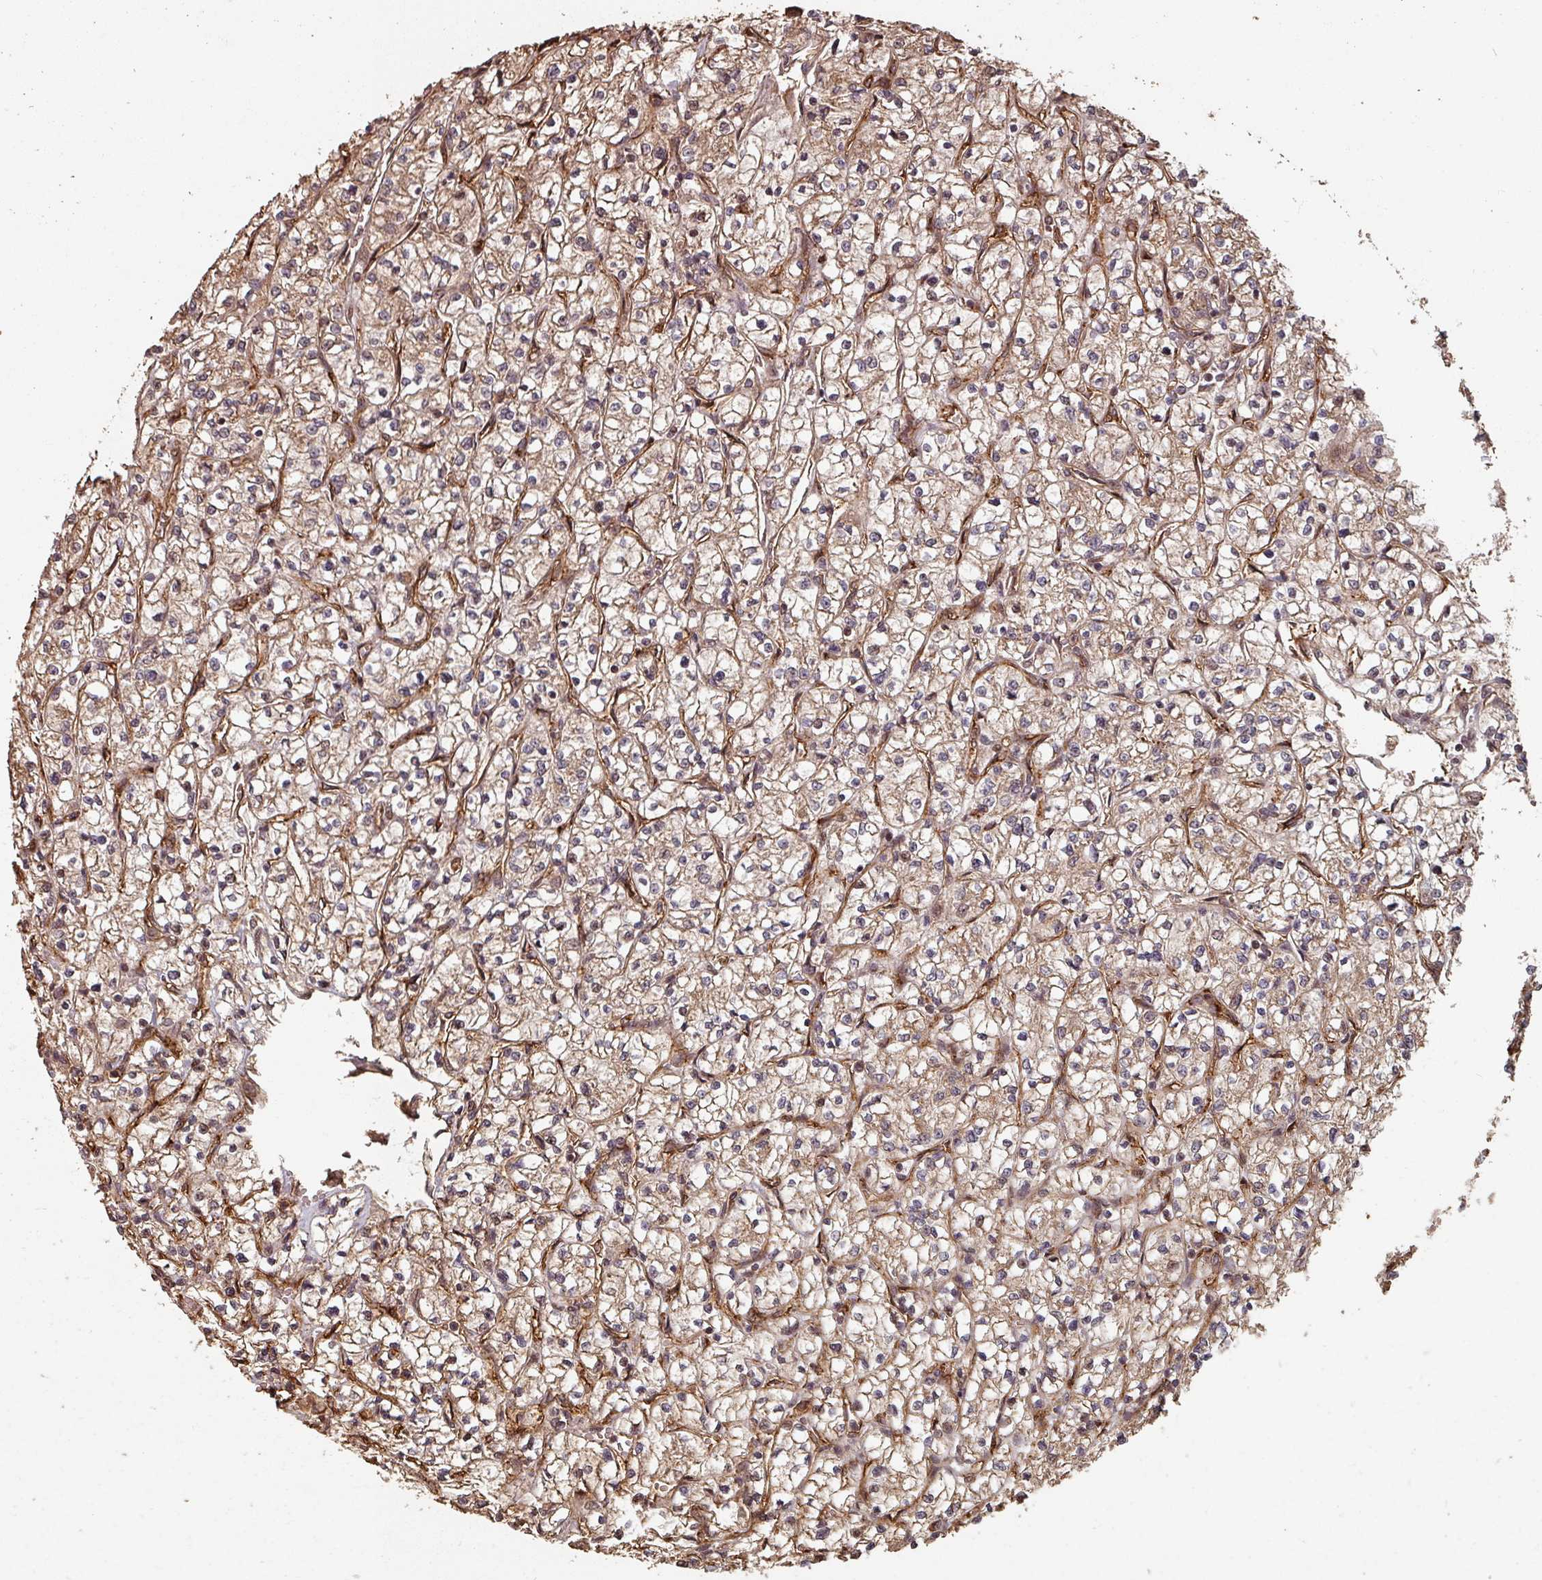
{"staining": {"intensity": "moderate", "quantity": ">75%", "location": "cytoplasmic/membranous"}, "tissue": "renal cancer", "cell_type": "Tumor cells", "image_type": "cancer", "snomed": [{"axis": "morphology", "description": "Adenocarcinoma, NOS"}, {"axis": "topography", "description": "Kidney"}], "caption": "Immunohistochemistry (DAB) staining of human renal cancer (adenocarcinoma) demonstrates moderate cytoplasmic/membranous protein staining in approximately >75% of tumor cells.", "gene": "EID1", "patient": {"sex": "female", "age": 64}}